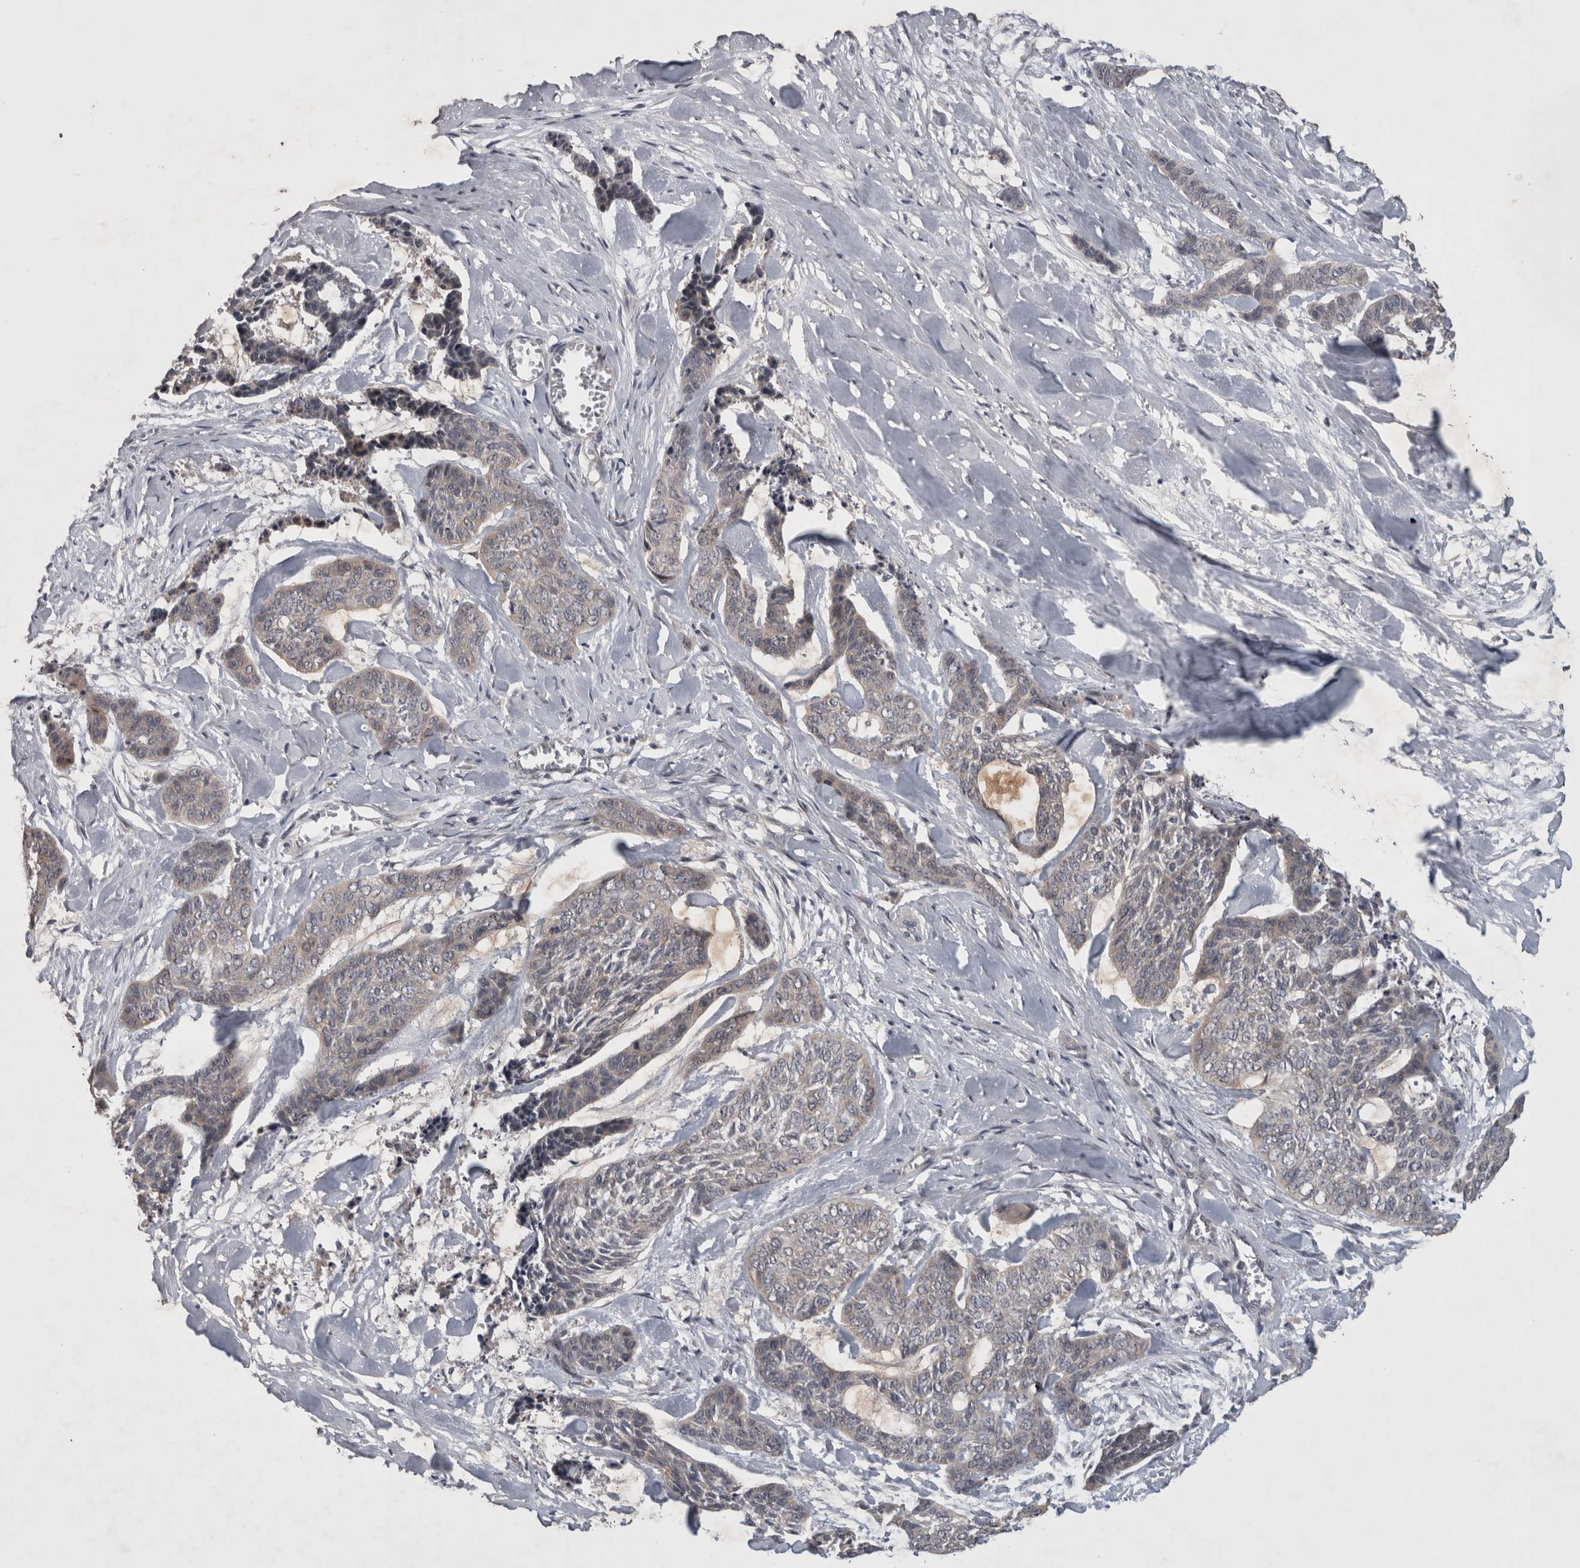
{"staining": {"intensity": "weak", "quantity": "<25%", "location": "cytoplasmic/membranous"}, "tissue": "skin cancer", "cell_type": "Tumor cells", "image_type": "cancer", "snomed": [{"axis": "morphology", "description": "Basal cell carcinoma"}, {"axis": "topography", "description": "Skin"}], "caption": "DAB (3,3'-diaminobenzidine) immunohistochemical staining of skin cancer (basal cell carcinoma) demonstrates no significant staining in tumor cells.", "gene": "ZNF114", "patient": {"sex": "female", "age": 64}}